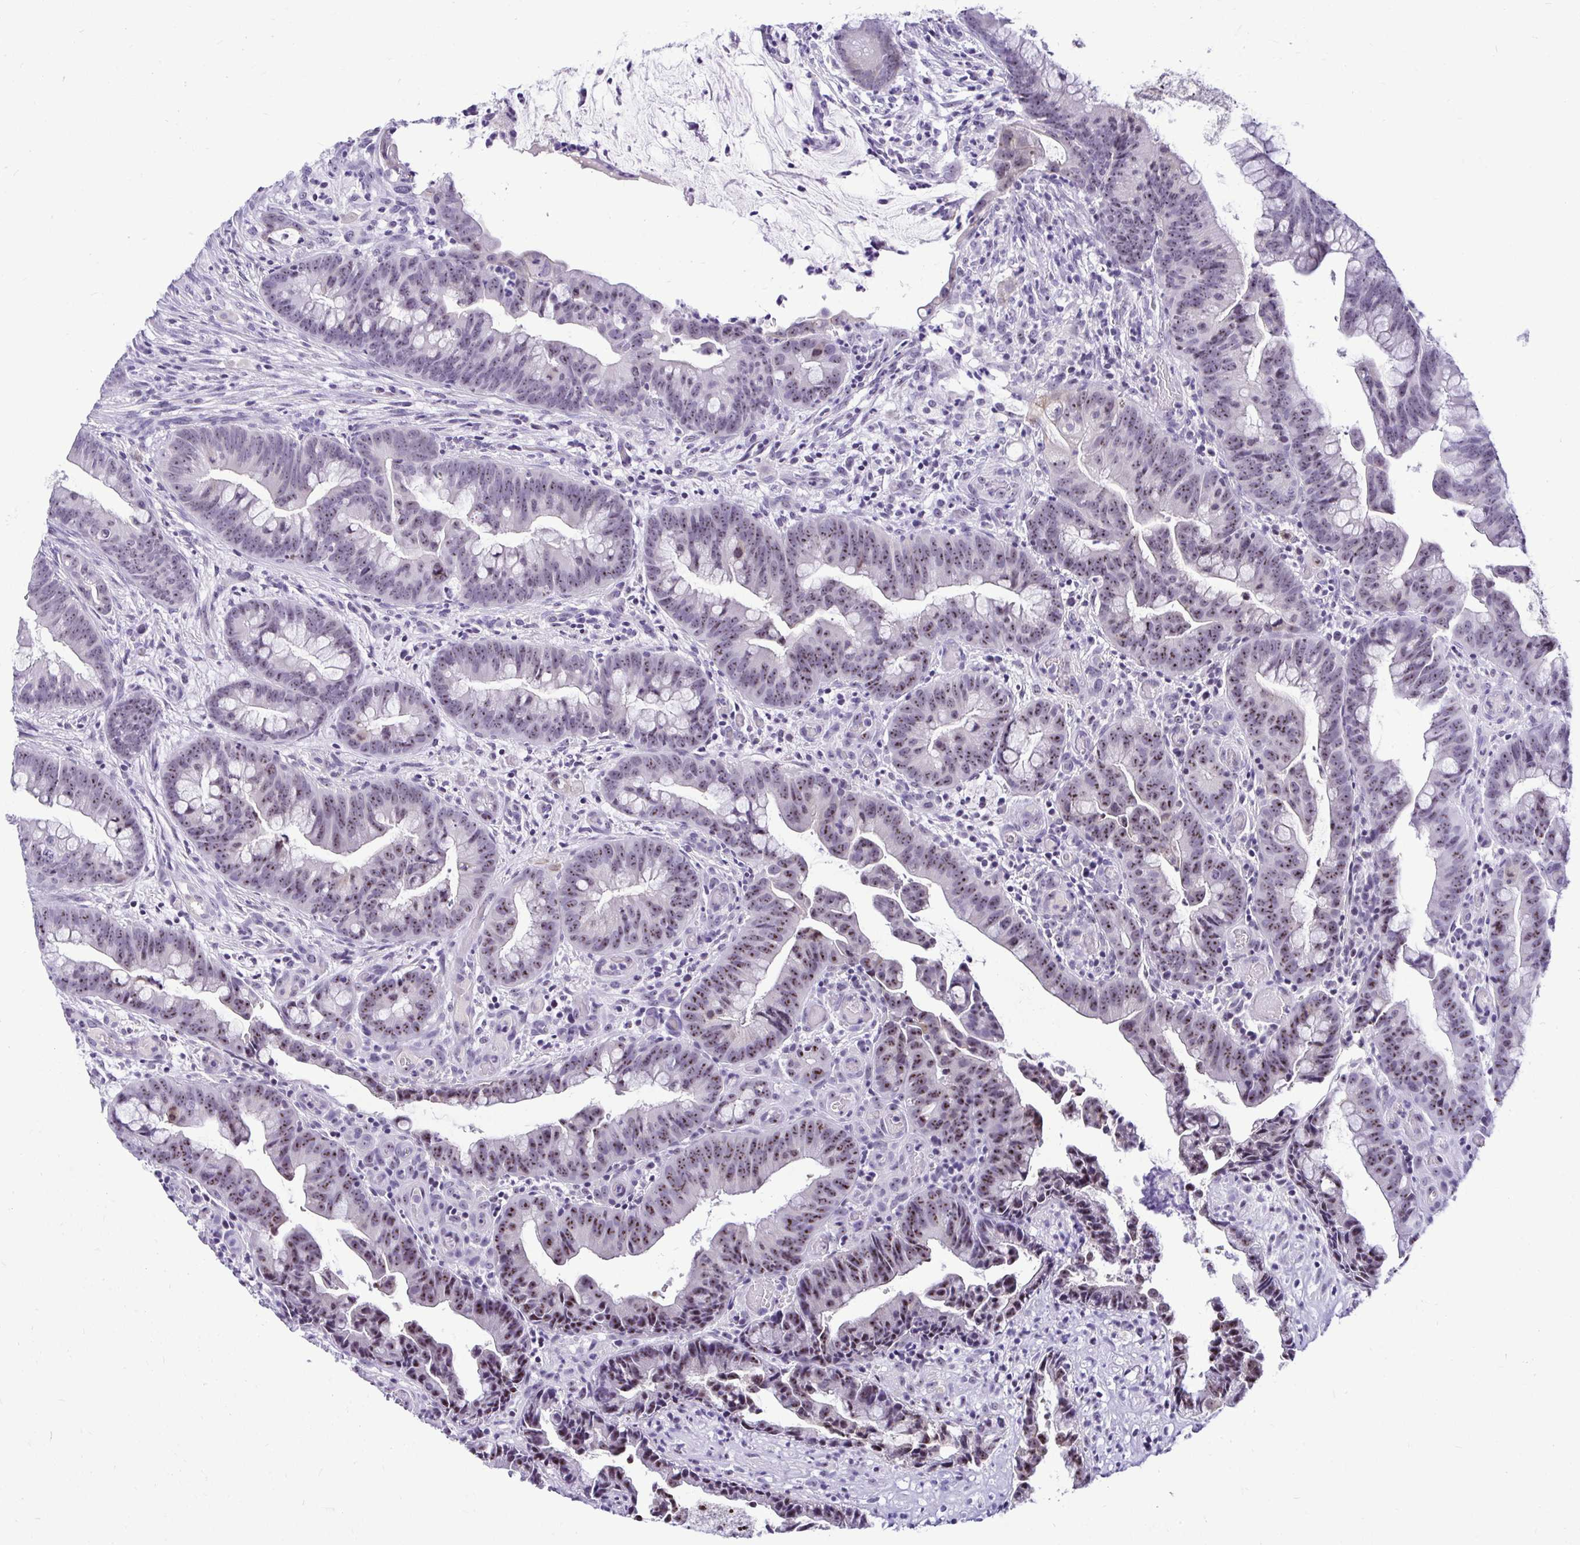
{"staining": {"intensity": "moderate", "quantity": "25%-75%", "location": "nuclear"}, "tissue": "colorectal cancer", "cell_type": "Tumor cells", "image_type": "cancer", "snomed": [{"axis": "morphology", "description": "Adenocarcinoma, NOS"}, {"axis": "topography", "description": "Colon"}], "caption": "Protein analysis of colorectal cancer tissue displays moderate nuclear expression in approximately 25%-75% of tumor cells. (brown staining indicates protein expression, while blue staining denotes nuclei).", "gene": "NIFK", "patient": {"sex": "male", "age": 62}}